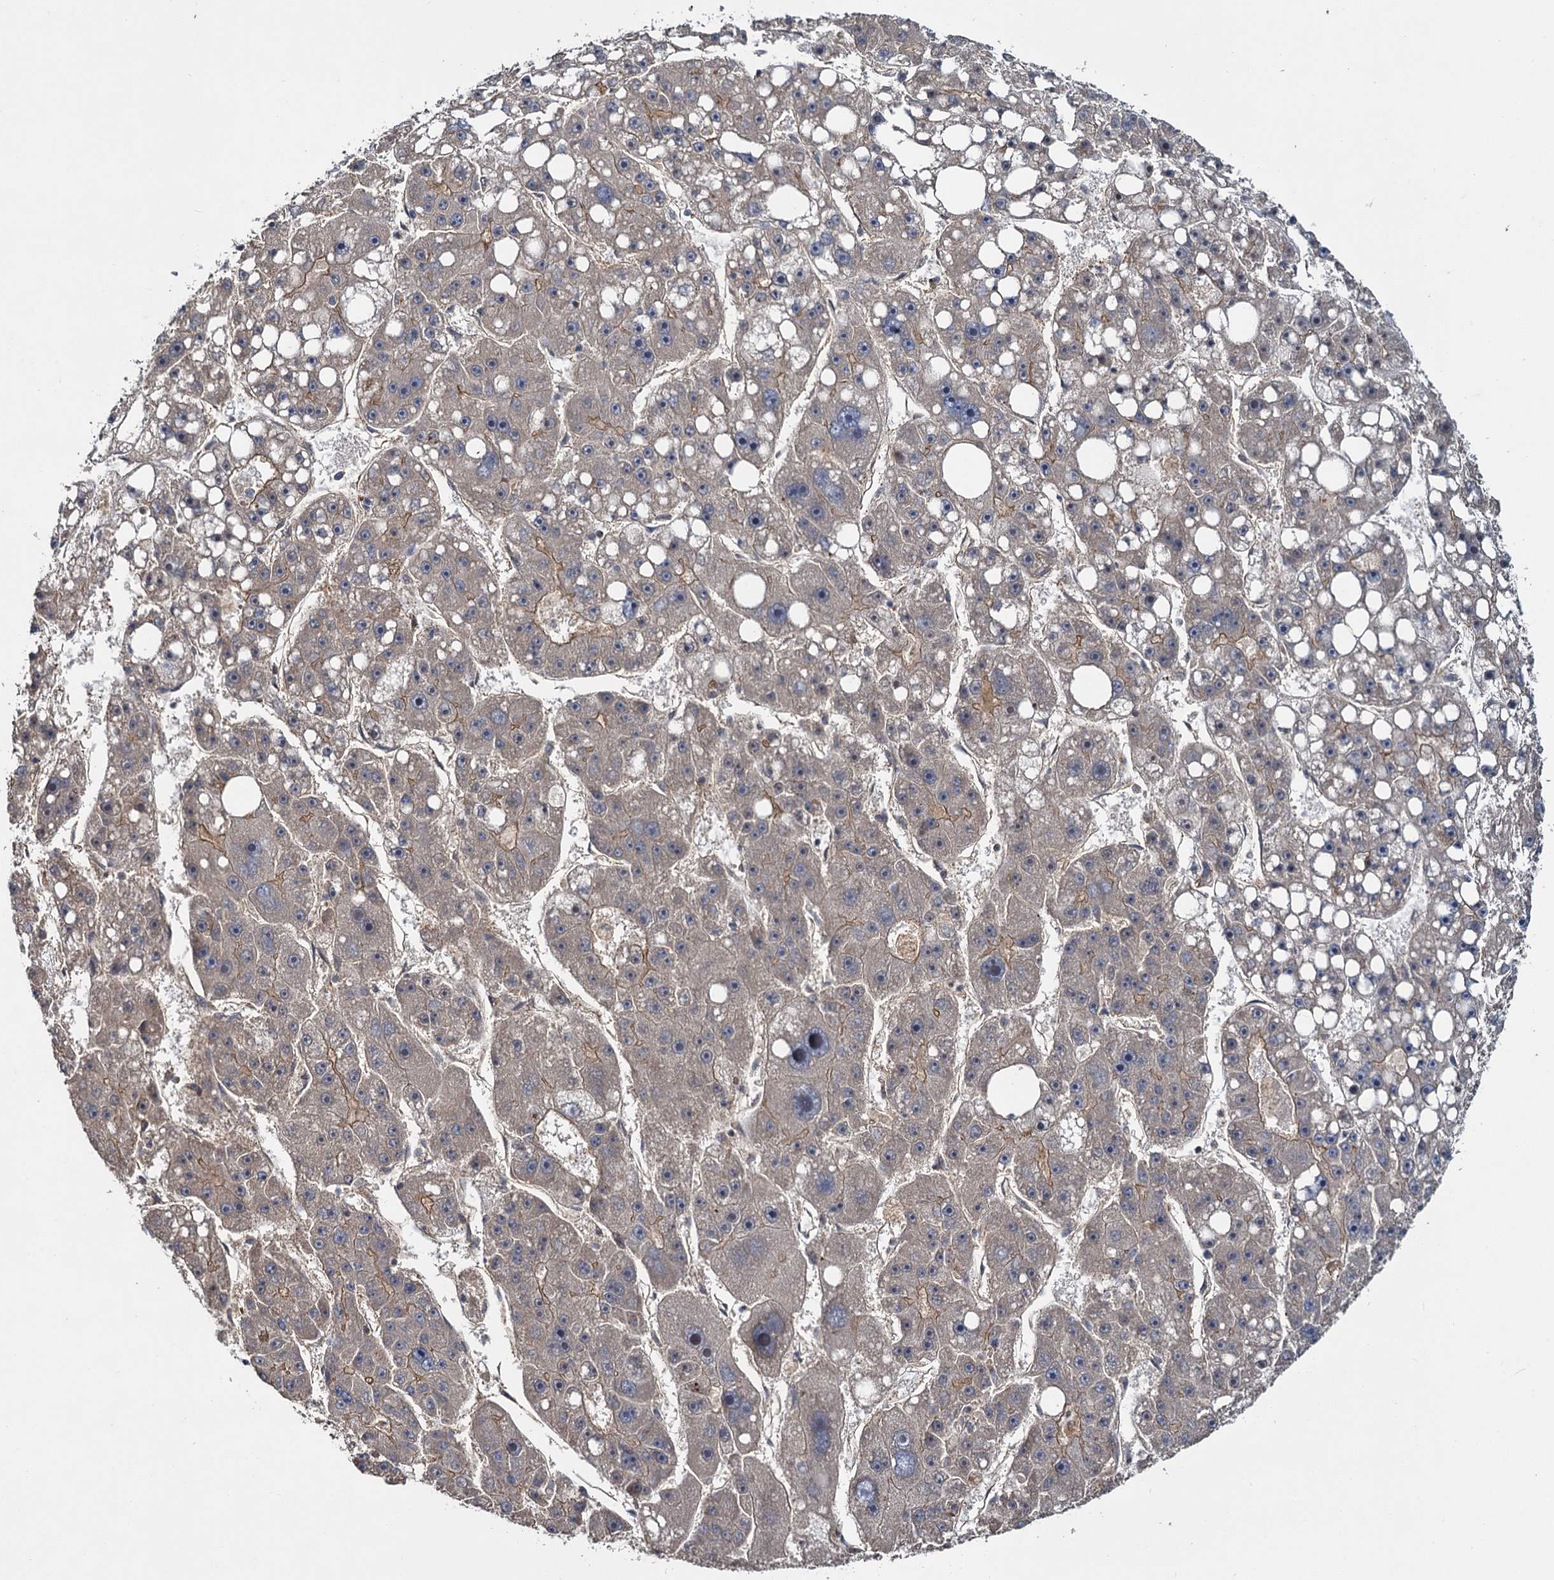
{"staining": {"intensity": "weak", "quantity": "<25%", "location": "cytoplasmic/membranous"}, "tissue": "liver cancer", "cell_type": "Tumor cells", "image_type": "cancer", "snomed": [{"axis": "morphology", "description": "Carcinoma, Hepatocellular, NOS"}, {"axis": "topography", "description": "Liver"}], "caption": "High power microscopy histopathology image of an IHC micrograph of hepatocellular carcinoma (liver), revealing no significant positivity in tumor cells.", "gene": "ZNF324", "patient": {"sex": "female", "age": 61}}